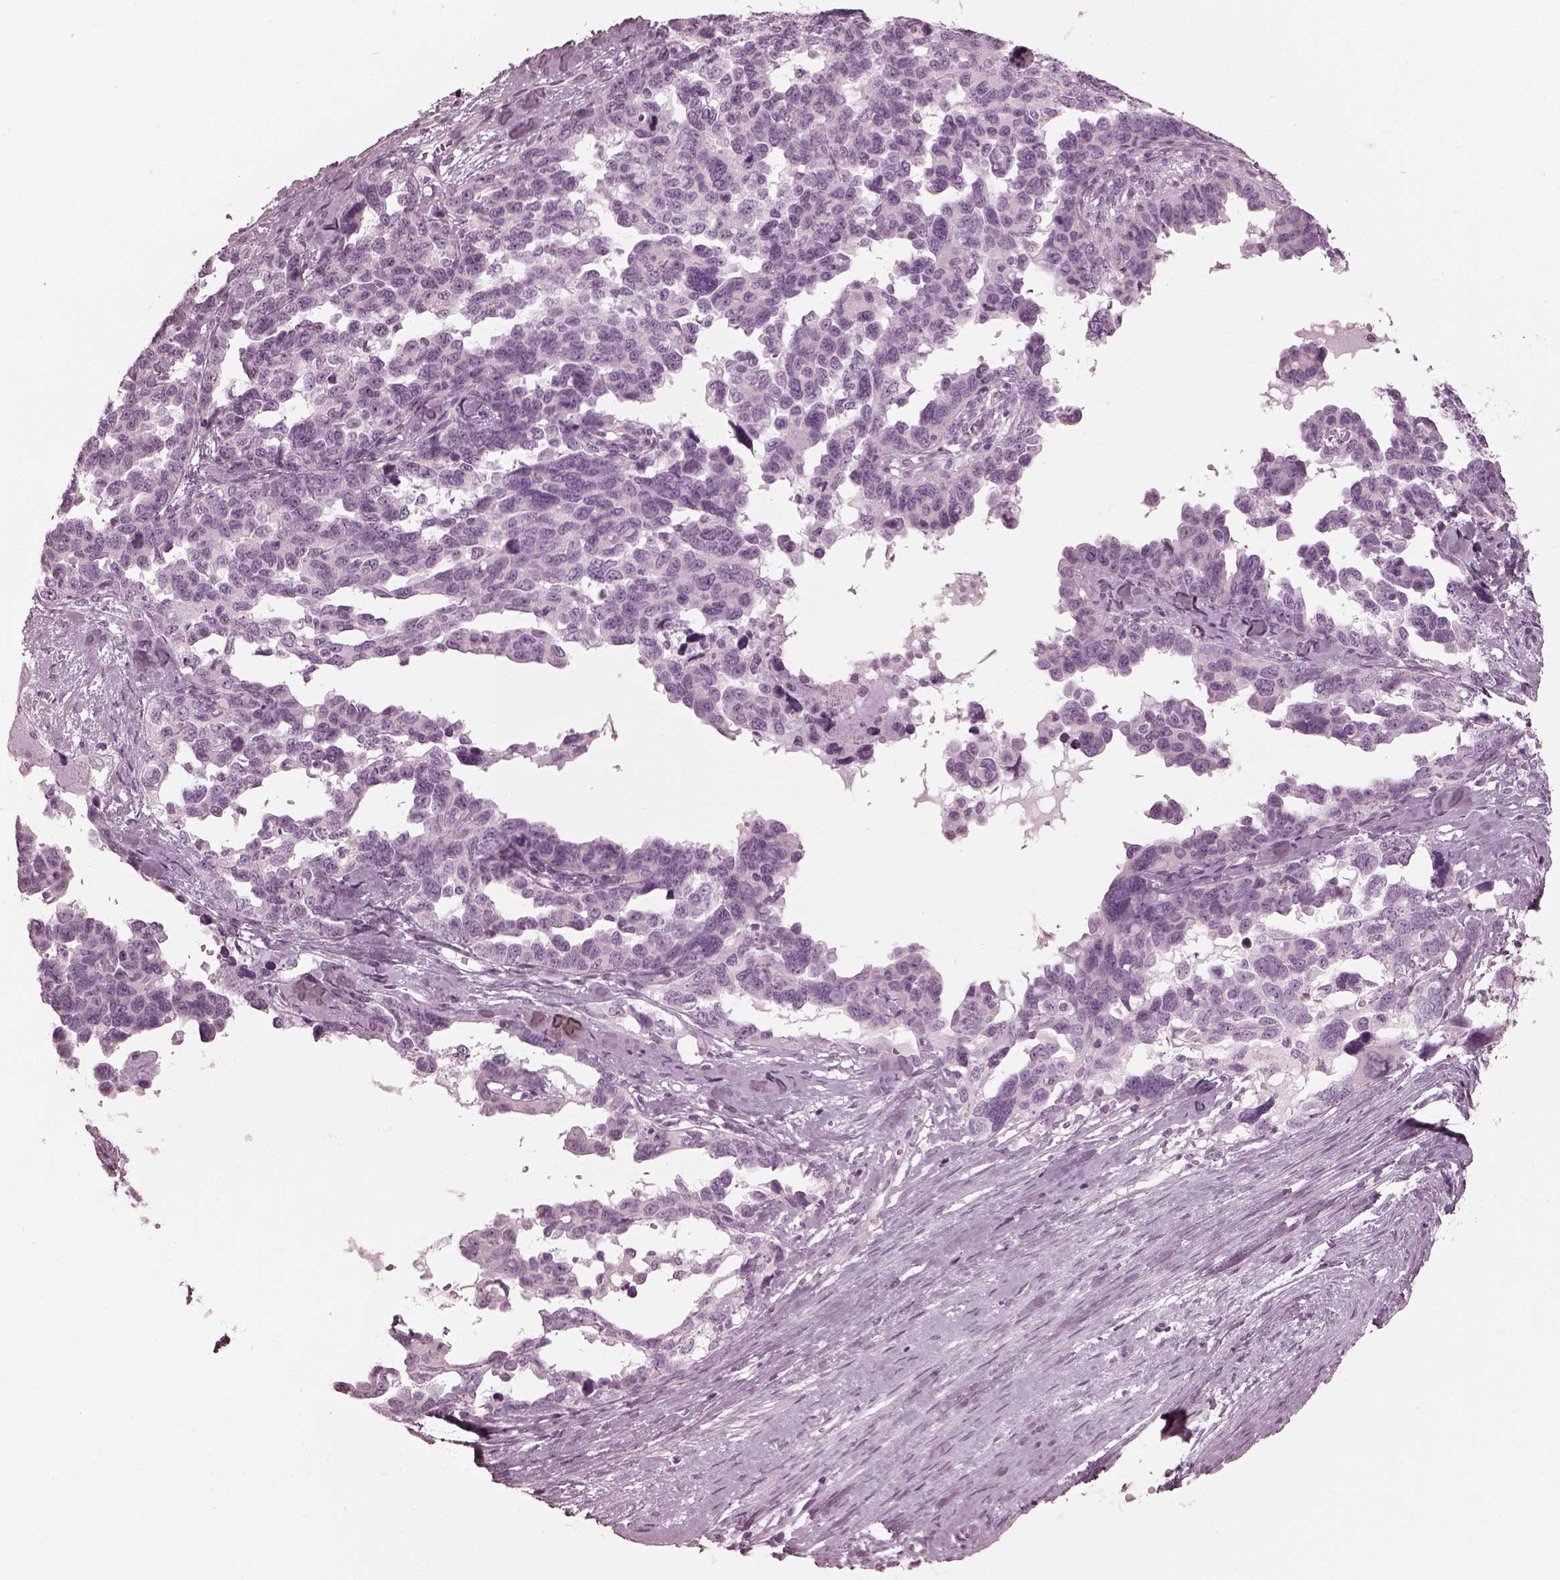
{"staining": {"intensity": "negative", "quantity": "none", "location": "none"}, "tissue": "ovarian cancer", "cell_type": "Tumor cells", "image_type": "cancer", "snomed": [{"axis": "morphology", "description": "Cystadenocarcinoma, serous, NOS"}, {"axis": "topography", "description": "Ovary"}], "caption": "Immunohistochemical staining of serous cystadenocarcinoma (ovarian) exhibits no significant expression in tumor cells.", "gene": "SAXO2", "patient": {"sex": "female", "age": 69}}